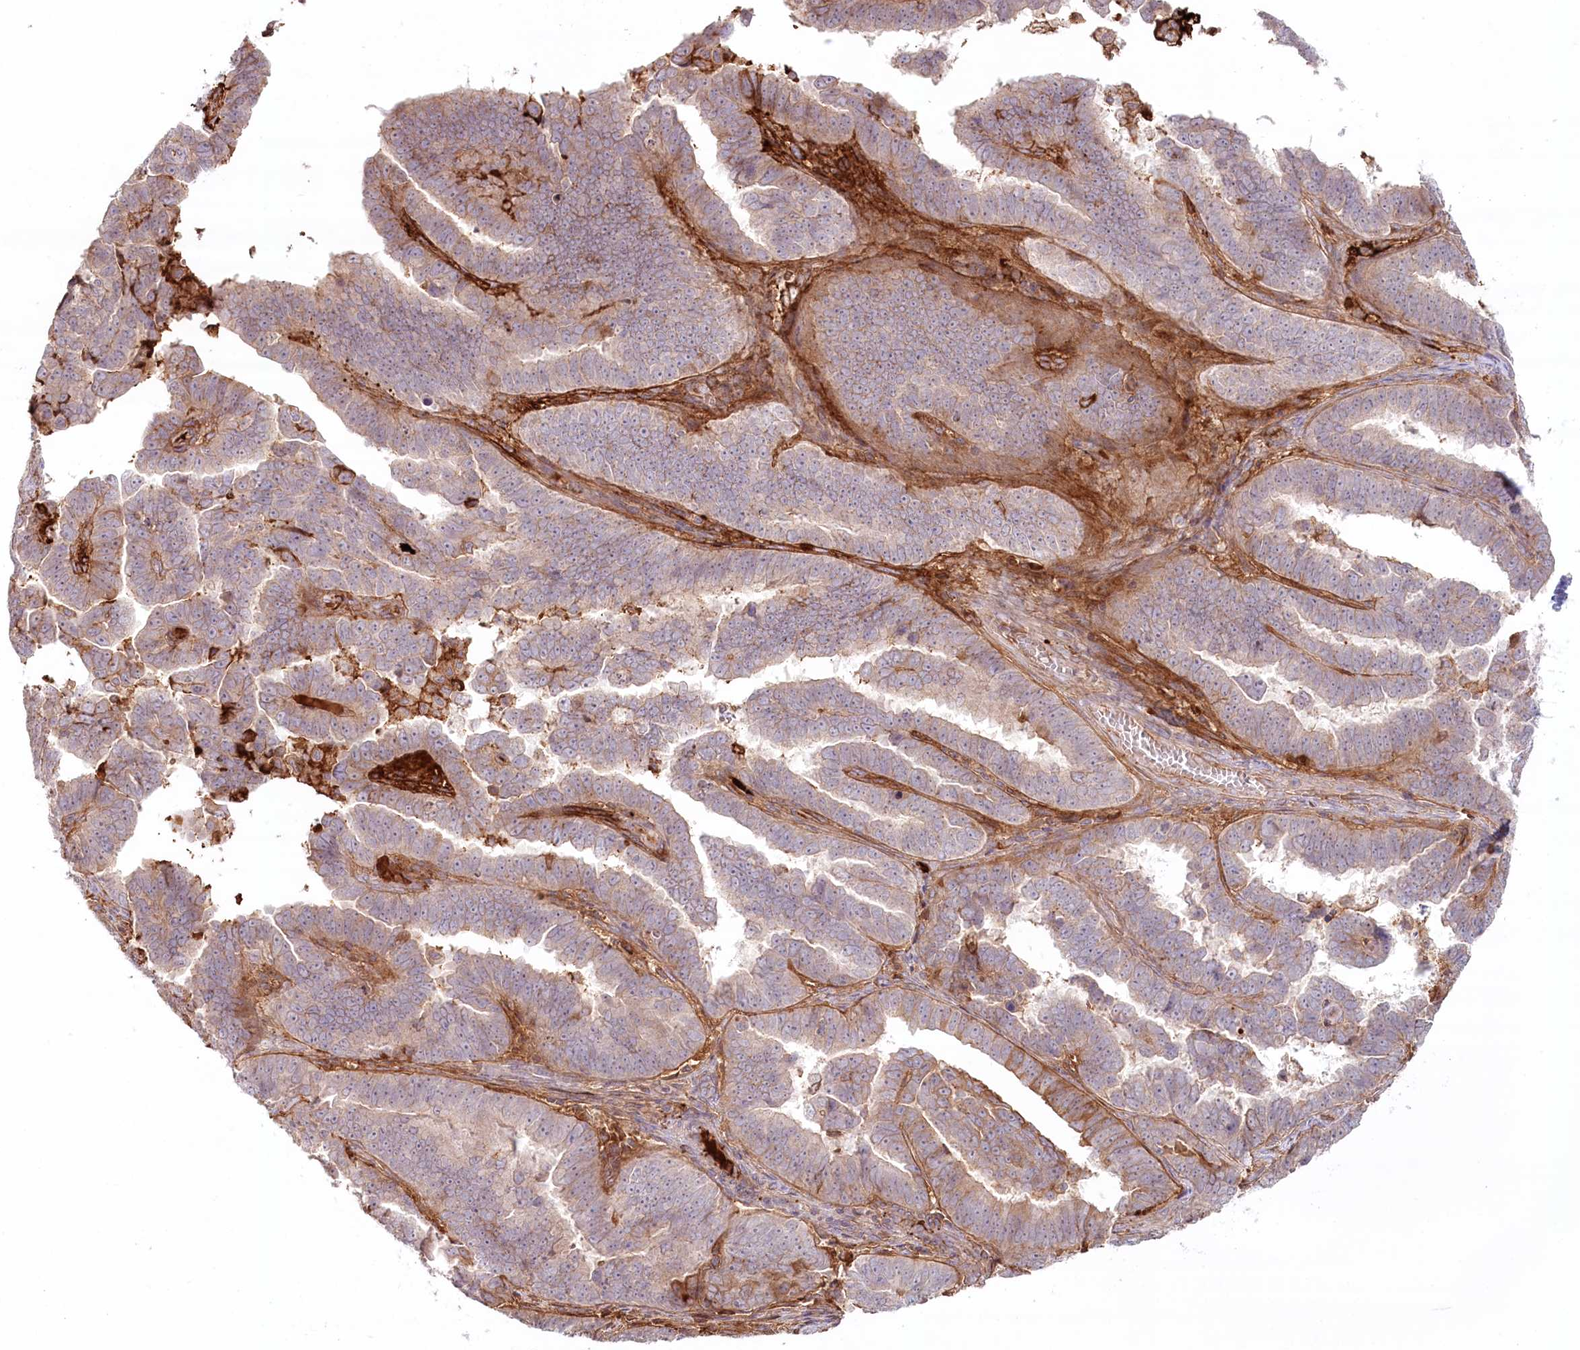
{"staining": {"intensity": "weak", "quantity": "25%-75%", "location": "cytoplasmic/membranous"}, "tissue": "endometrial cancer", "cell_type": "Tumor cells", "image_type": "cancer", "snomed": [{"axis": "morphology", "description": "Adenocarcinoma, NOS"}, {"axis": "topography", "description": "Endometrium"}], "caption": "Endometrial adenocarcinoma stained with DAB IHC displays low levels of weak cytoplasmic/membranous positivity in about 25%-75% of tumor cells.", "gene": "PSAPL1", "patient": {"sex": "female", "age": 75}}